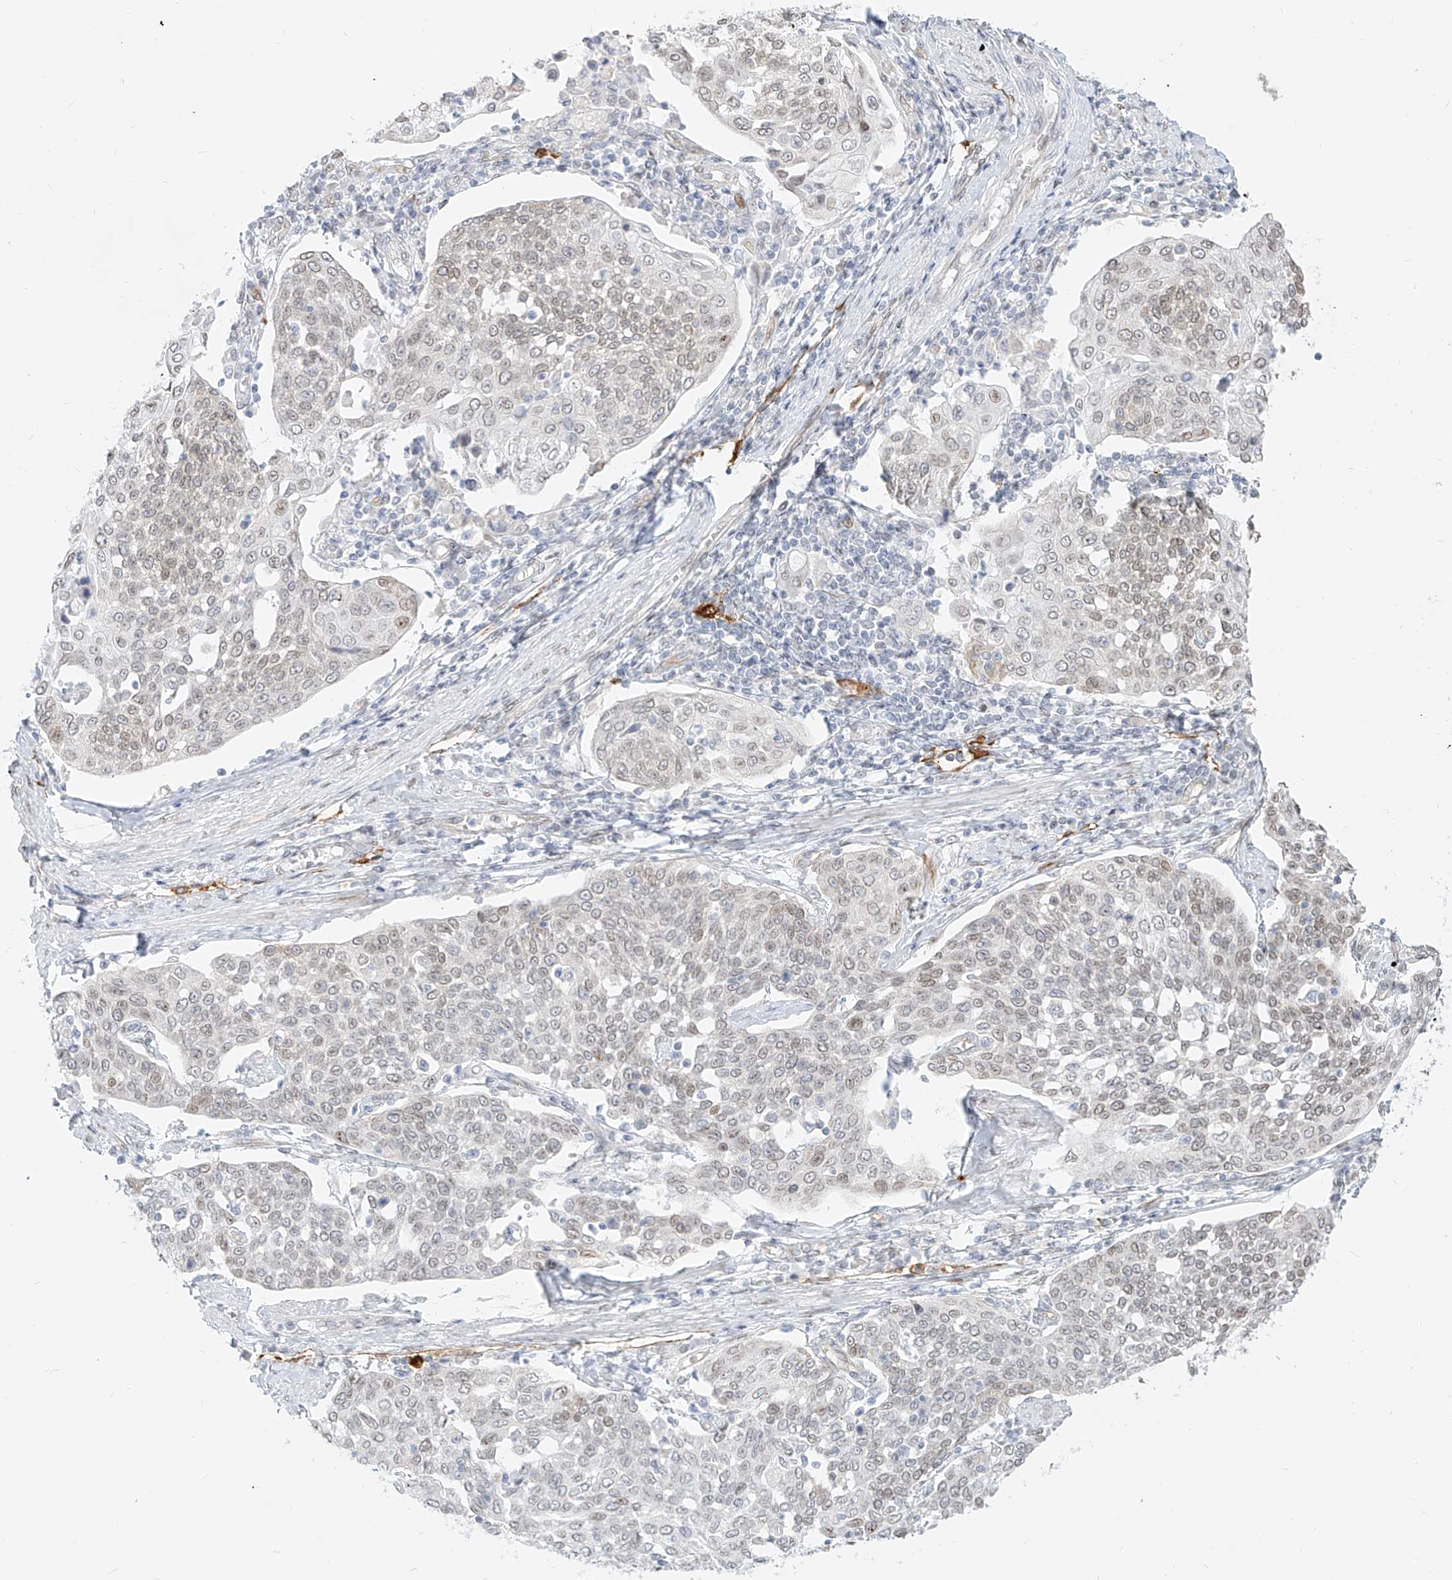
{"staining": {"intensity": "weak", "quantity": "25%-75%", "location": "nuclear"}, "tissue": "cervical cancer", "cell_type": "Tumor cells", "image_type": "cancer", "snomed": [{"axis": "morphology", "description": "Squamous cell carcinoma, NOS"}, {"axis": "topography", "description": "Cervix"}], "caption": "DAB (3,3'-diaminobenzidine) immunohistochemical staining of human cervical squamous cell carcinoma exhibits weak nuclear protein positivity in about 25%-75% of tumor cells. The staining was performed using DAB to visualize the protein expression in brown, while the nuclei were stained in blue with hematoxylin (Magnification: 20x).", "gene": "NHSL1", "patient": {"sex": "female", "age": 34}}